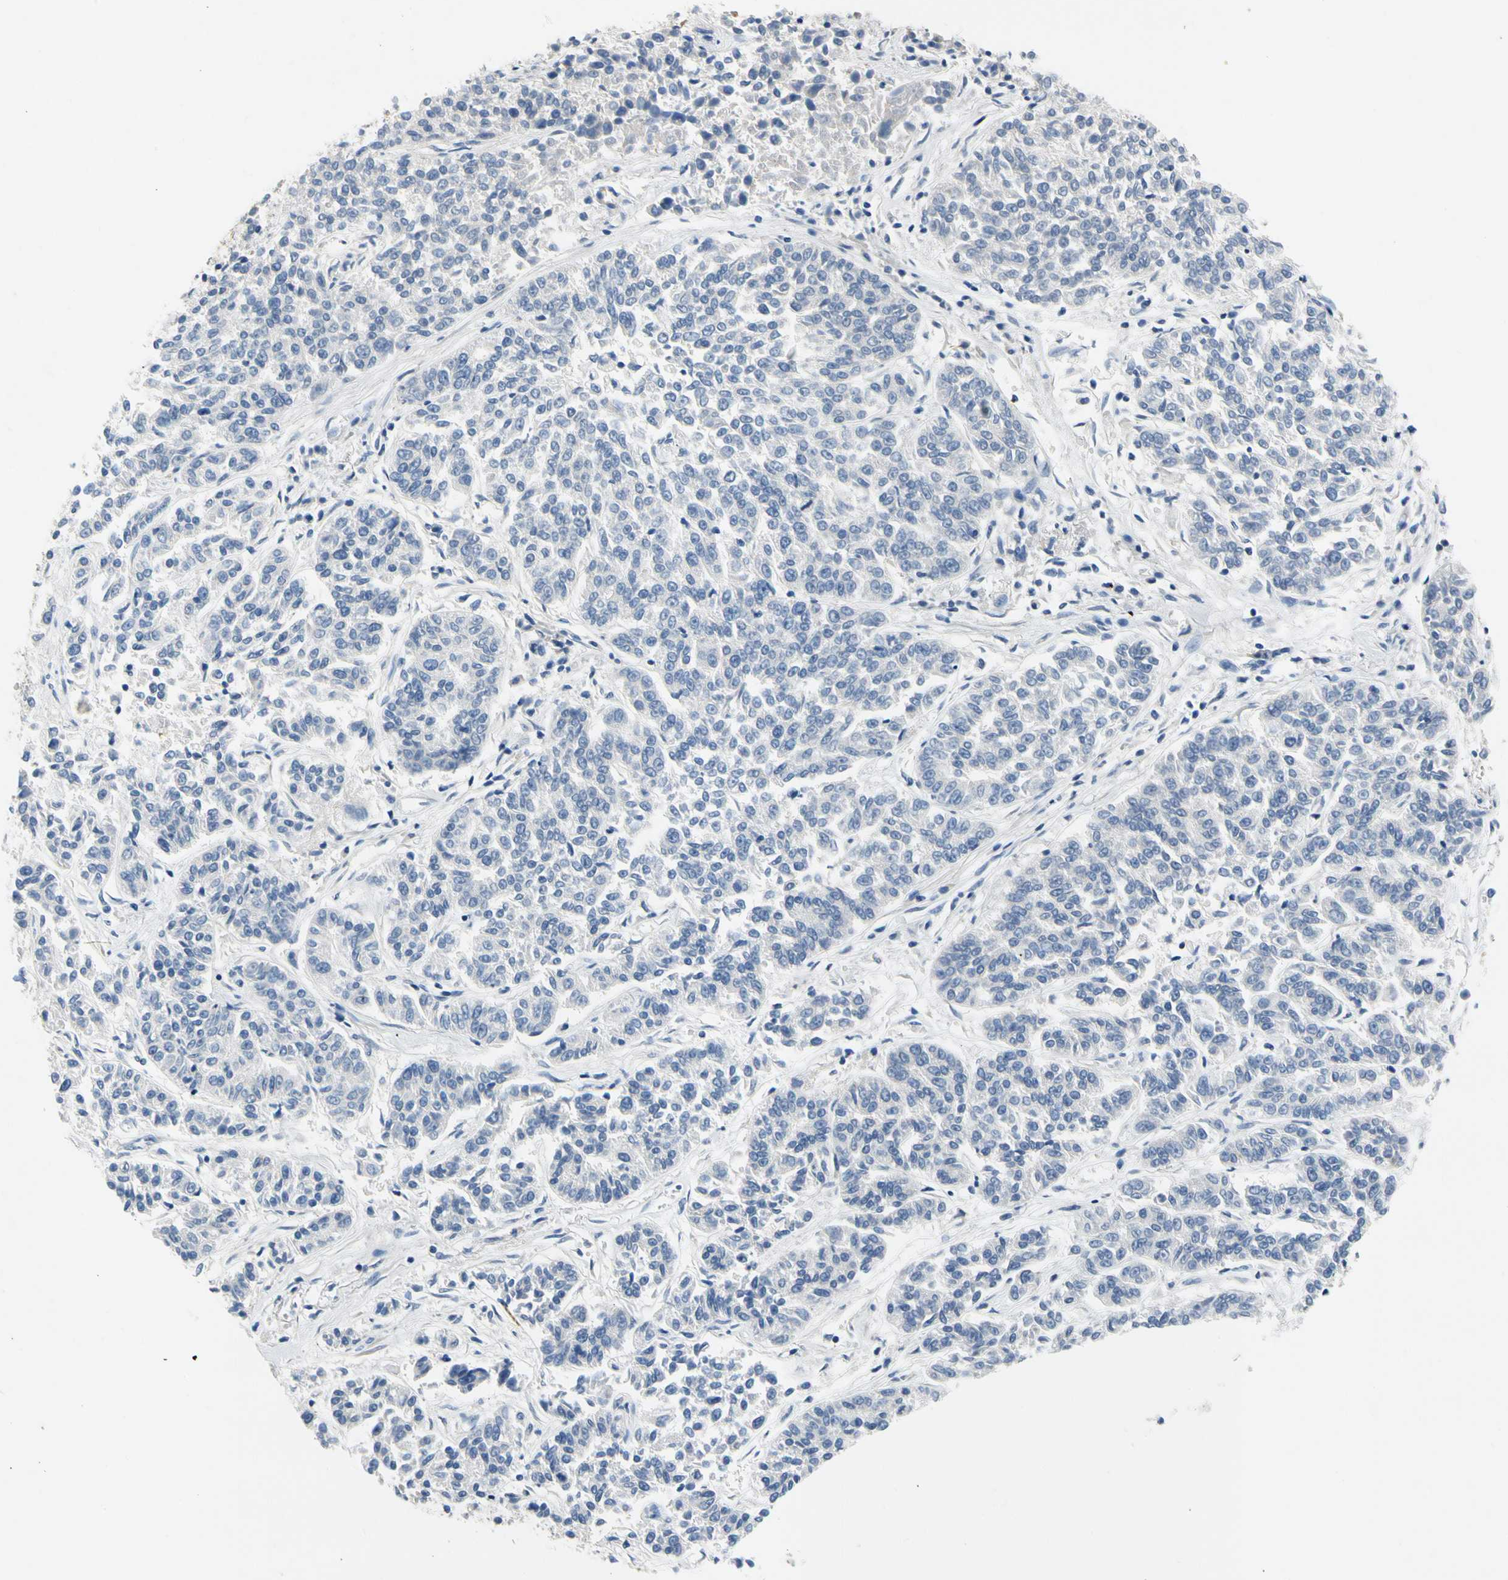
{"staining": {"intensity": "negative", "quantity": "none", "location": "none"}, "tissue": "lung cancer", "cell_type": "Tumor cells", "image_type": "cancer", "snomed": [{"axis": "morphology", "description": "Adenocarcinoma, NOS"}, {"axis": "topography", "description": "Lung"}], "caption": "IHC photomicrograph of adenocarcinoma (lung) stained for a protein (brown), which demonstrates no positivity in tumor cells.", "gene": "CA14", "patient": {"sex": "male", "age": 84}}